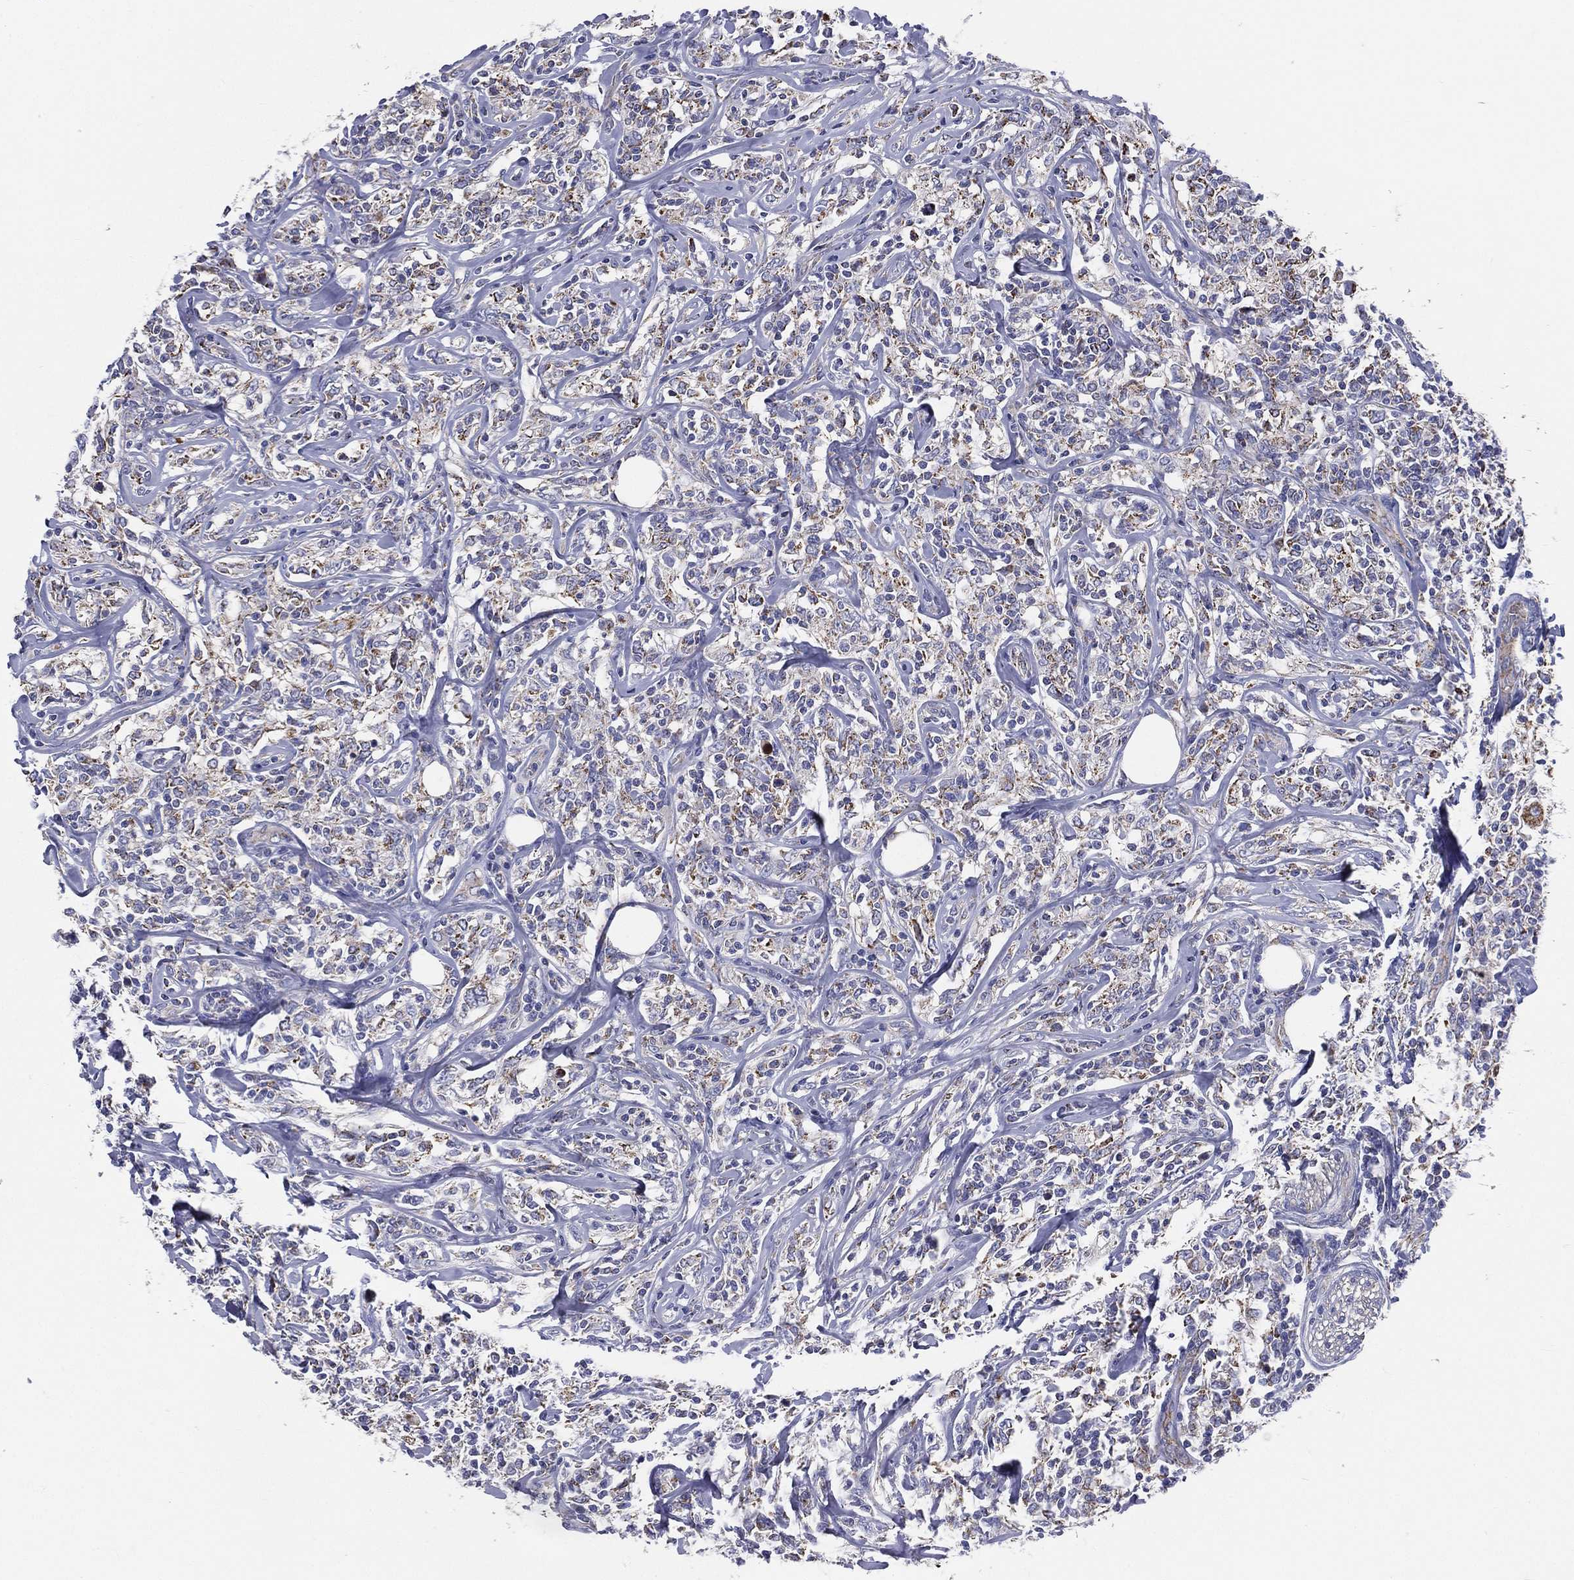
{"staining": {"intensity": "negative", "quantity": "none", "location": "none"}, "tissue": "lymphoma", "cell_type": "Tumor cells", "image_type": "cancer", "snomed": [{"axis": "morphology", "description": "Malignant lymphoma, non-Hodgkin's type, High grade"}, {"axis": "topography", "description": "Lymph node"}], "caption": "Immunohistochemistry (IHC) image of neoplastic tissue: malignant lymphoma, non-Hodgkin's type (high-grade) stained with DAB (3,3'-diaminobenzidine) shows no significant protein staining in tumor cells.", "gene": "PWWP3A", "patient": {"sex": "female", "age": 84}}